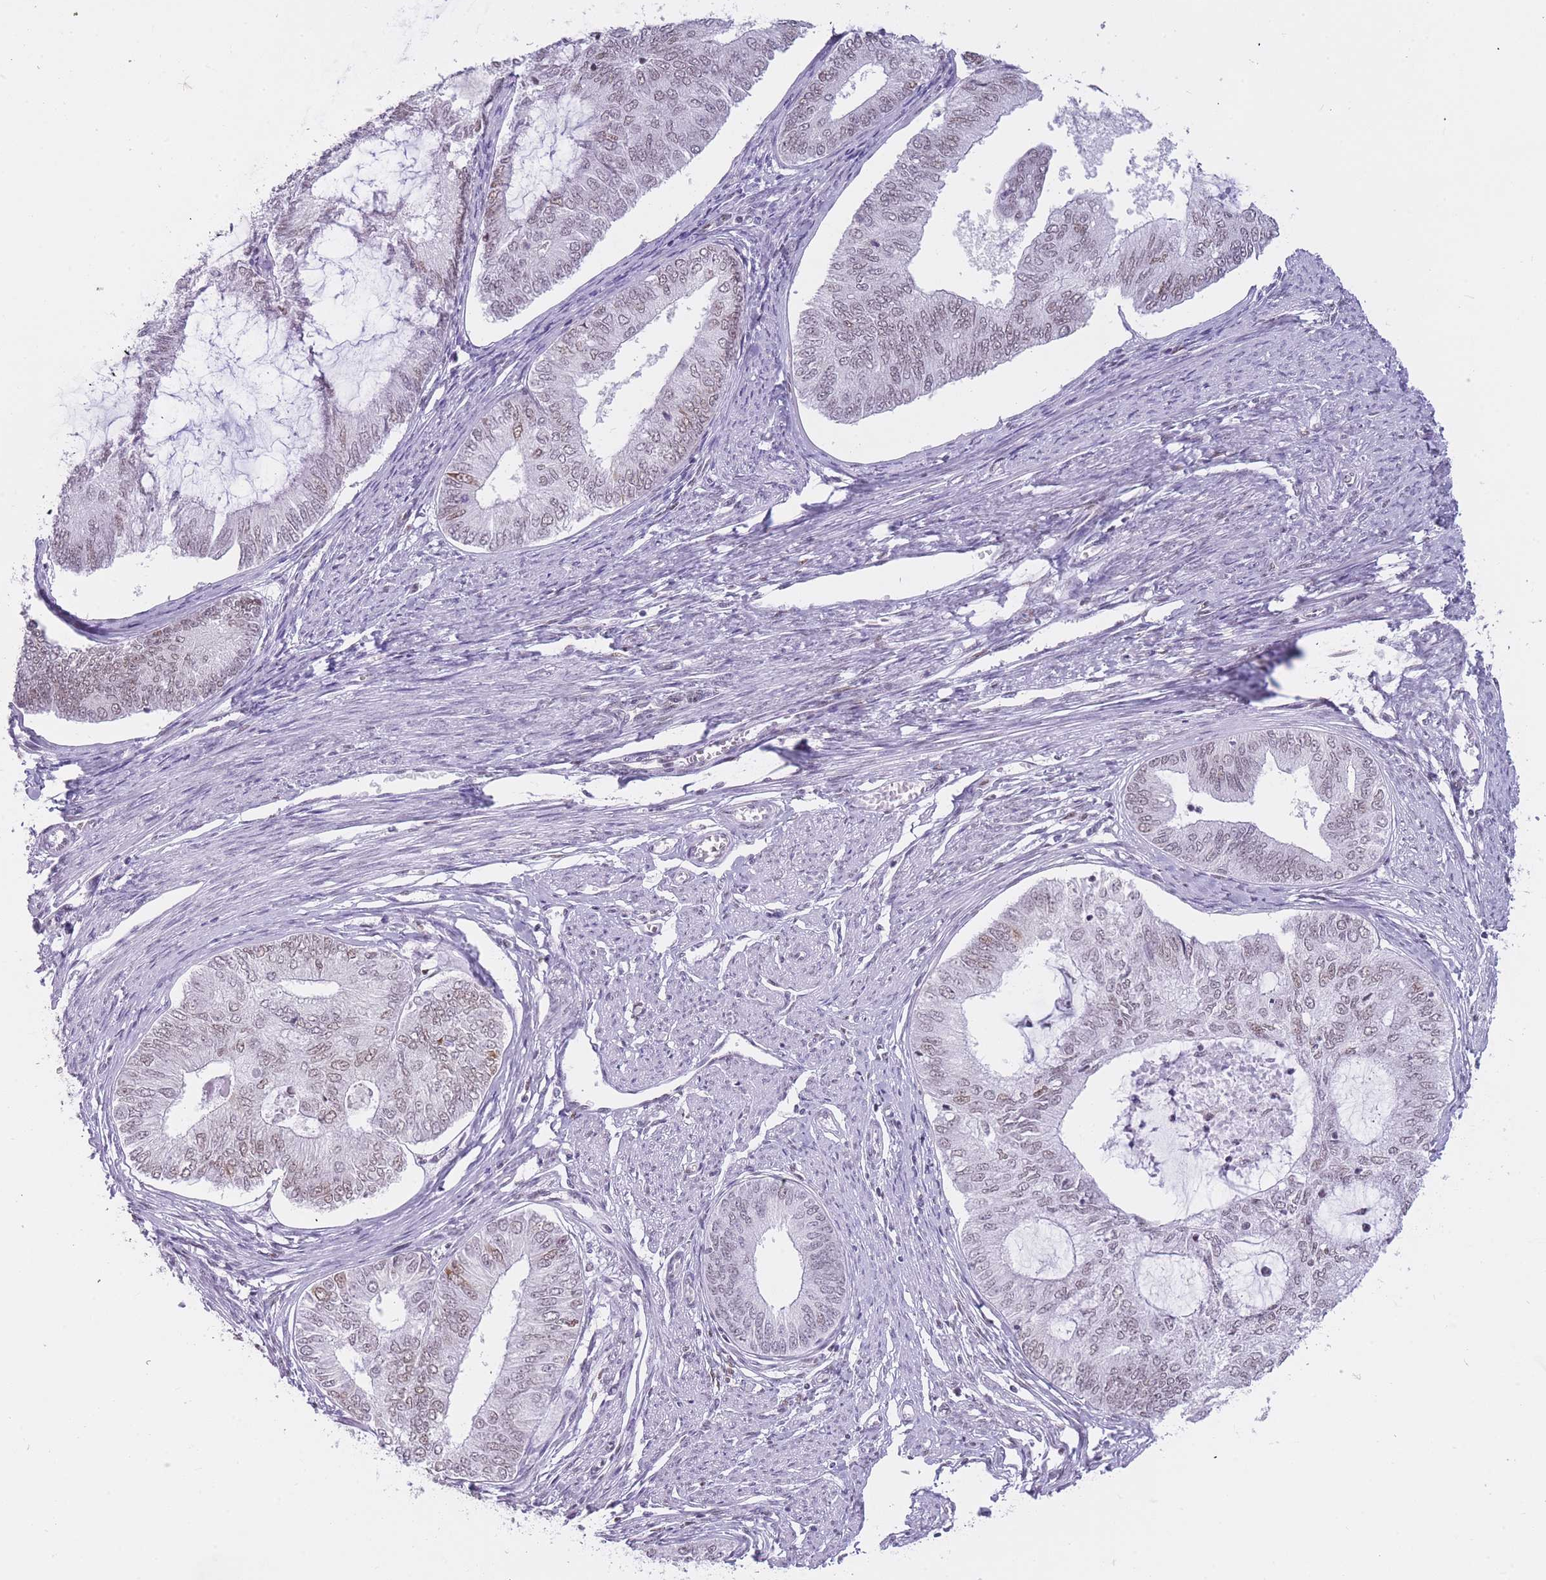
{"staining": {"intensity": "weak", "quantity": "25%-75%", "location": "nuclear"}, "tissue": "endometrial cancer", "cell_type": "Tumor cells", "image_type": "cancer", "snomed": [{"axis": "morphology", "description": "Adenocarcinoma, NOS"}, {"axis": "topography", "description": "Endometrium"}], "caption": "The micrograph exhibits a brown stain indicating the presence of a protein in the nuclear of tumor cells in adenocarcinoma (endometrial). The protein is stained brown, and the nuclei are stained in blue (DAB IHC with brightfield microscopy, high magnification).", "gene": "HNRNPUL1", "patient": {"sex": "female", "age": 68}}